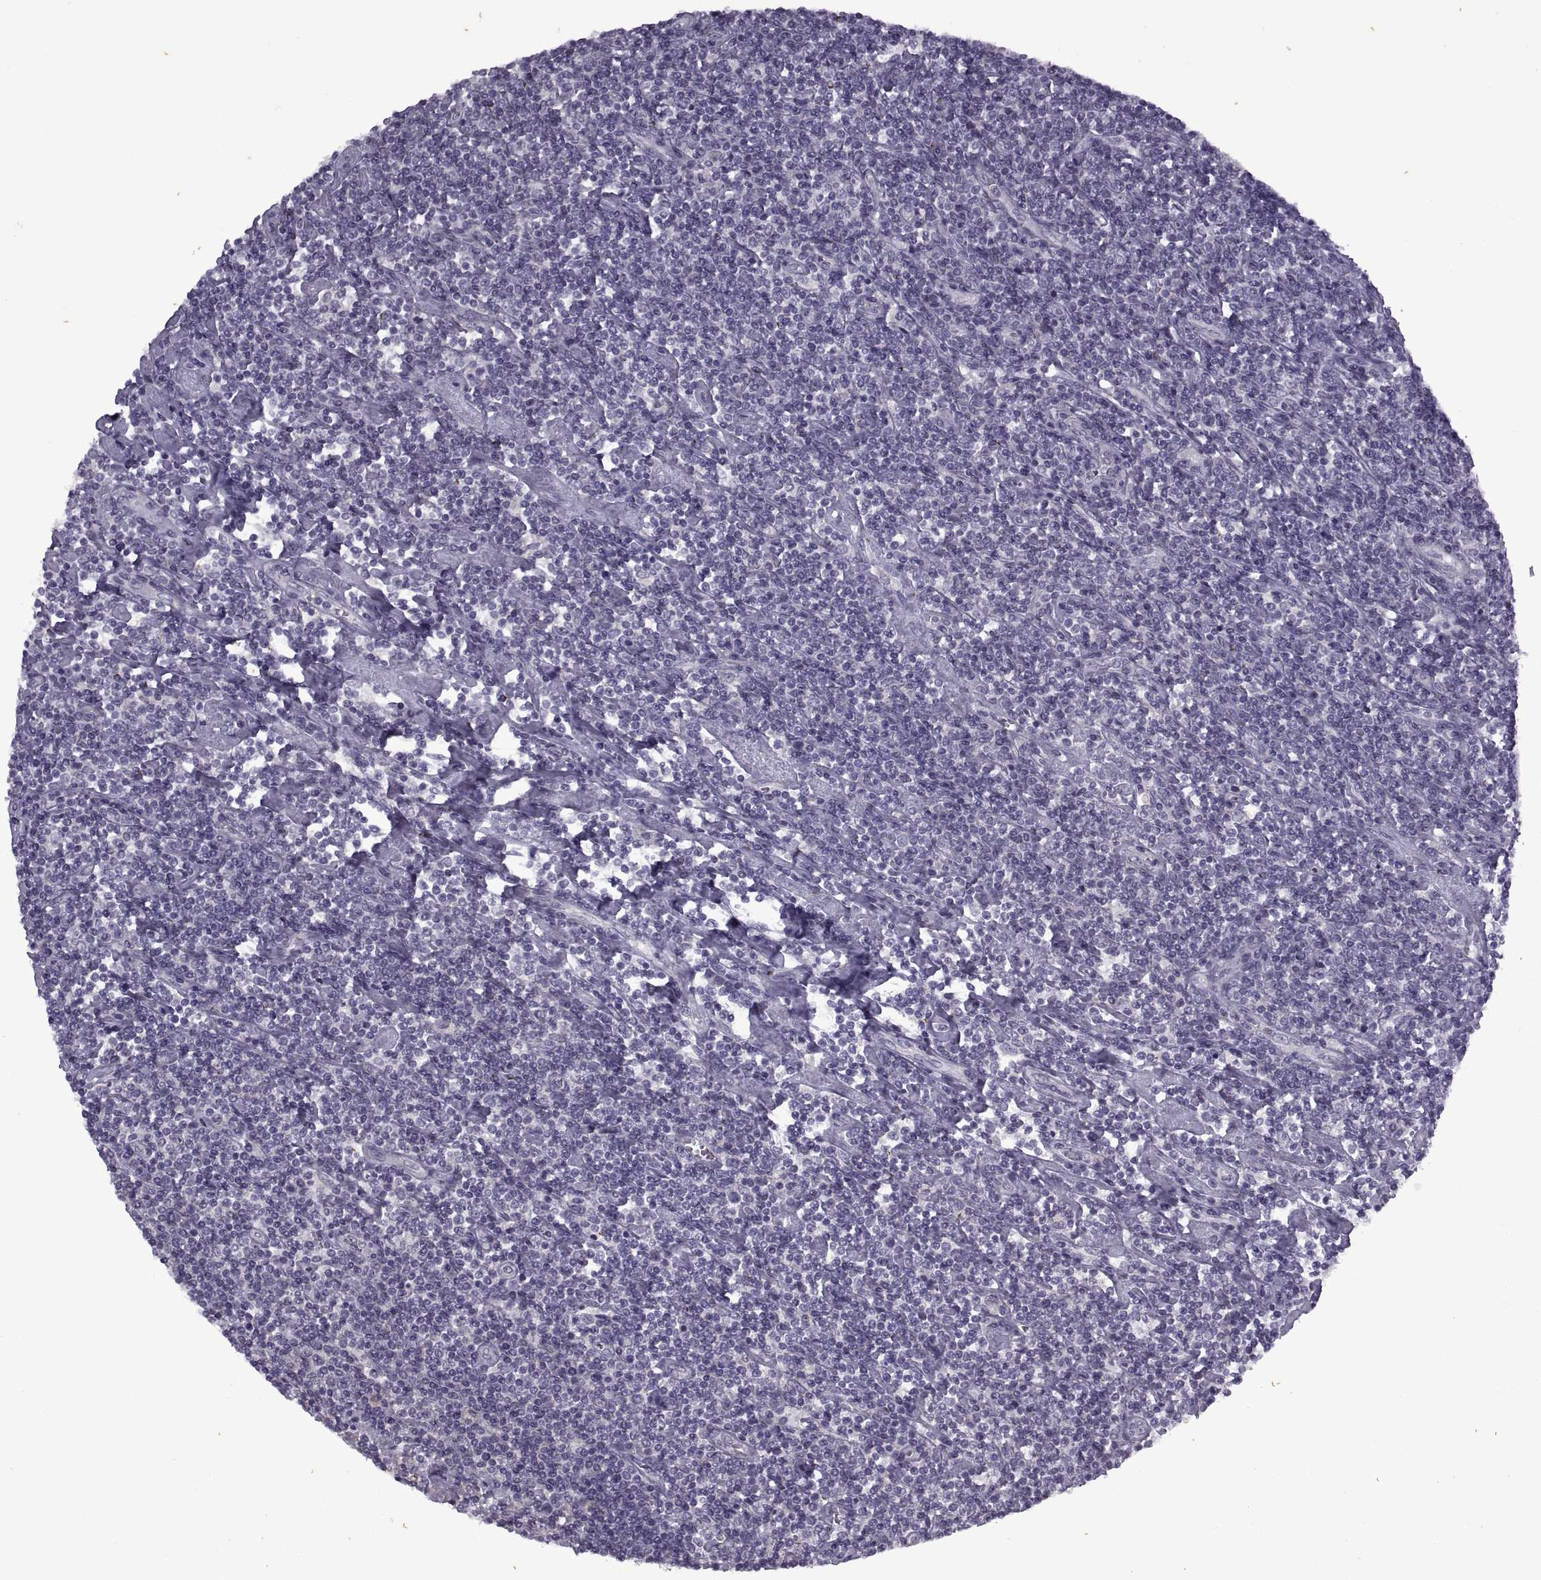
{"staining": {"intensity": "negative", "quantity": "none", "location": "none"}, "tissue": "lymphoma", "cell_type": "Tumor cells", "image_type": "cancer", "snomed": [{"axis": "morphology", "description": "Hodgkin's disease, NOS"}, {"axis": "topography", "description": "Lymph node"}], "caption": "The immunohistochemistry image has no significant positivity in tumor cells of lymphoma tissue.", "gene": "RIPK4", "patient": {"sex": "male", "age": 40}}